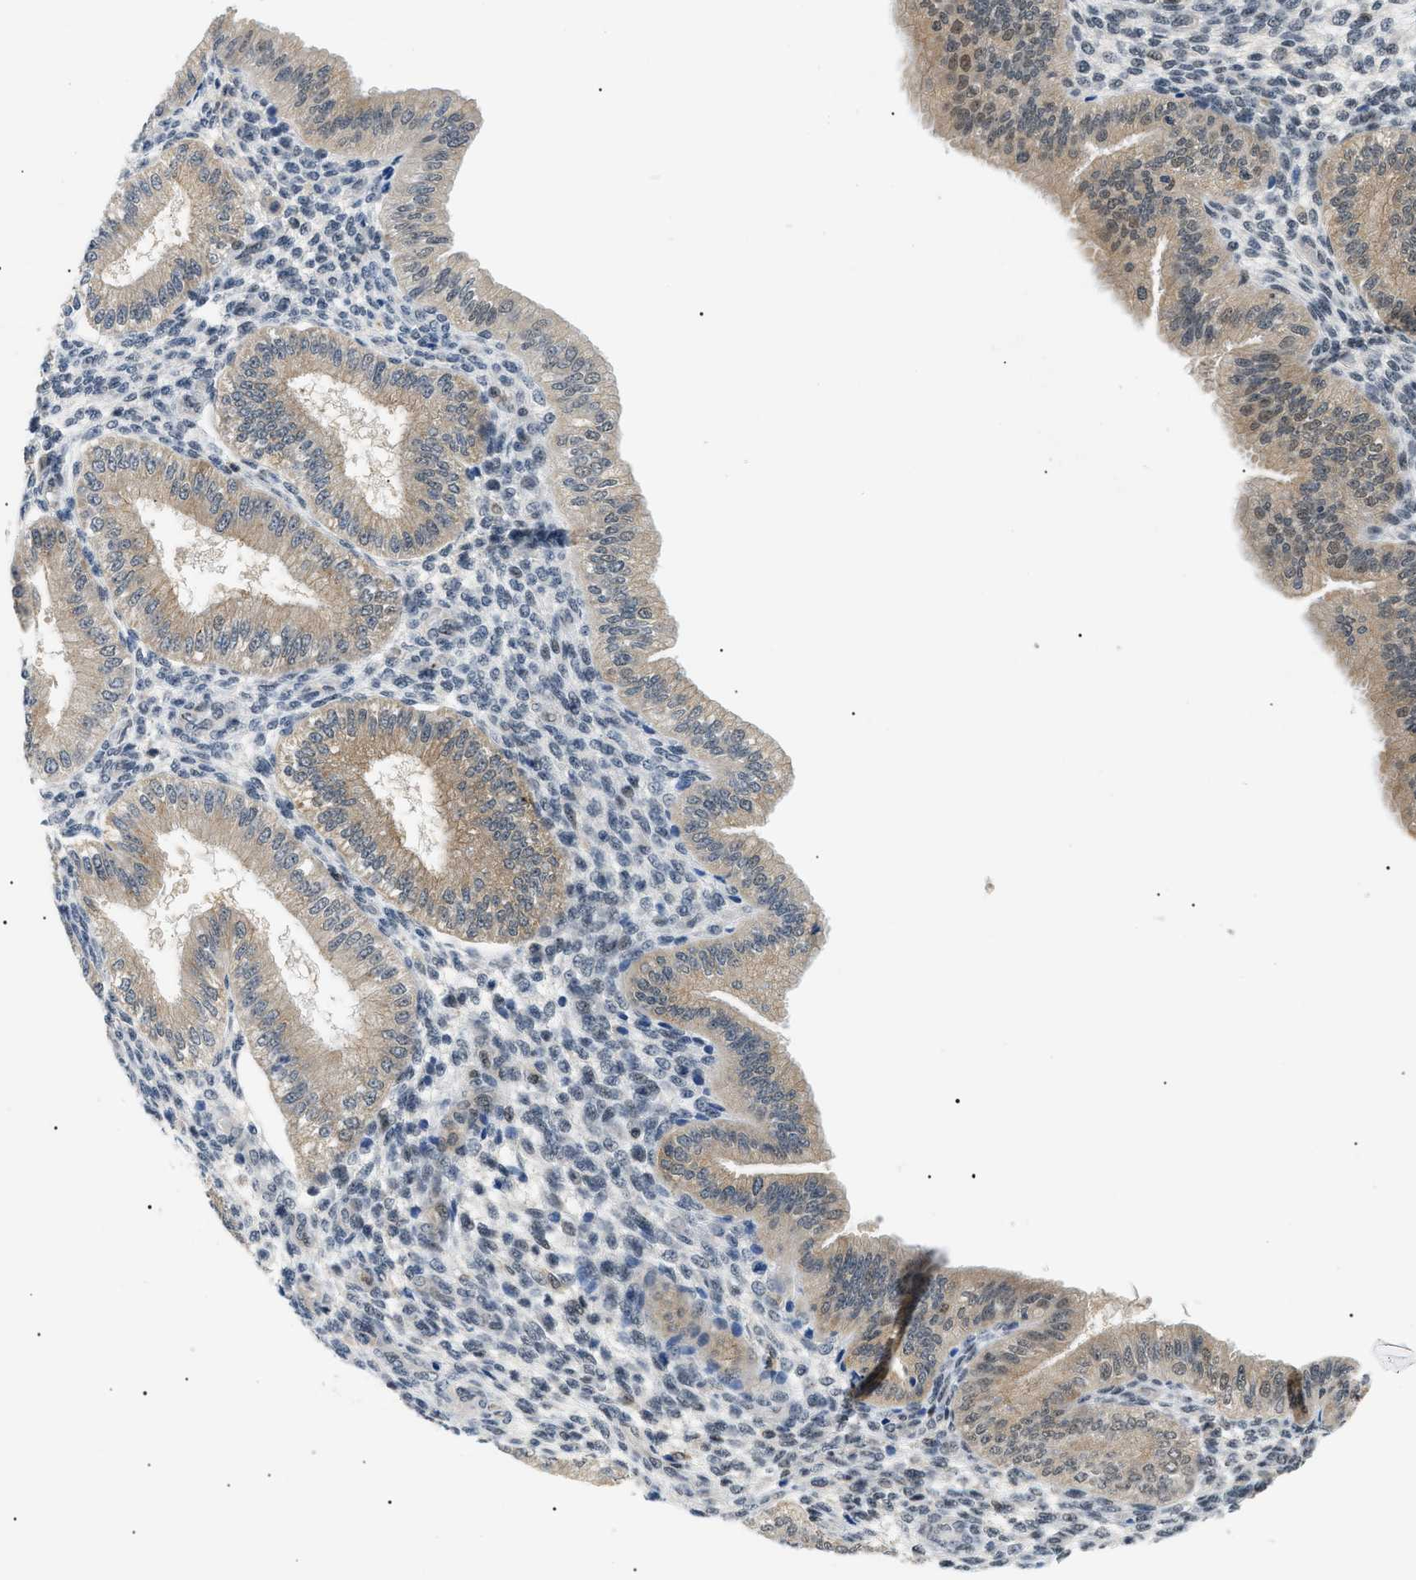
{"staining": {"intensity": "negative", "quantity": "none", "location": "none"}, "tissue": "endometrium", "cell_type": "Cells in endometrial stroma", "image_type": "normal", "snomed": [{"axis": "morphology", "description": "Normal tissue, NOS"}, {"axis": "topography", "description": "Endometrium"}], "caption": "Protein analysis of normal endometrium demonstrates no significant staining in cells in endometrial stroma.", "gene": "RBM15", "patient": {"sex": "female", "age": 39}}